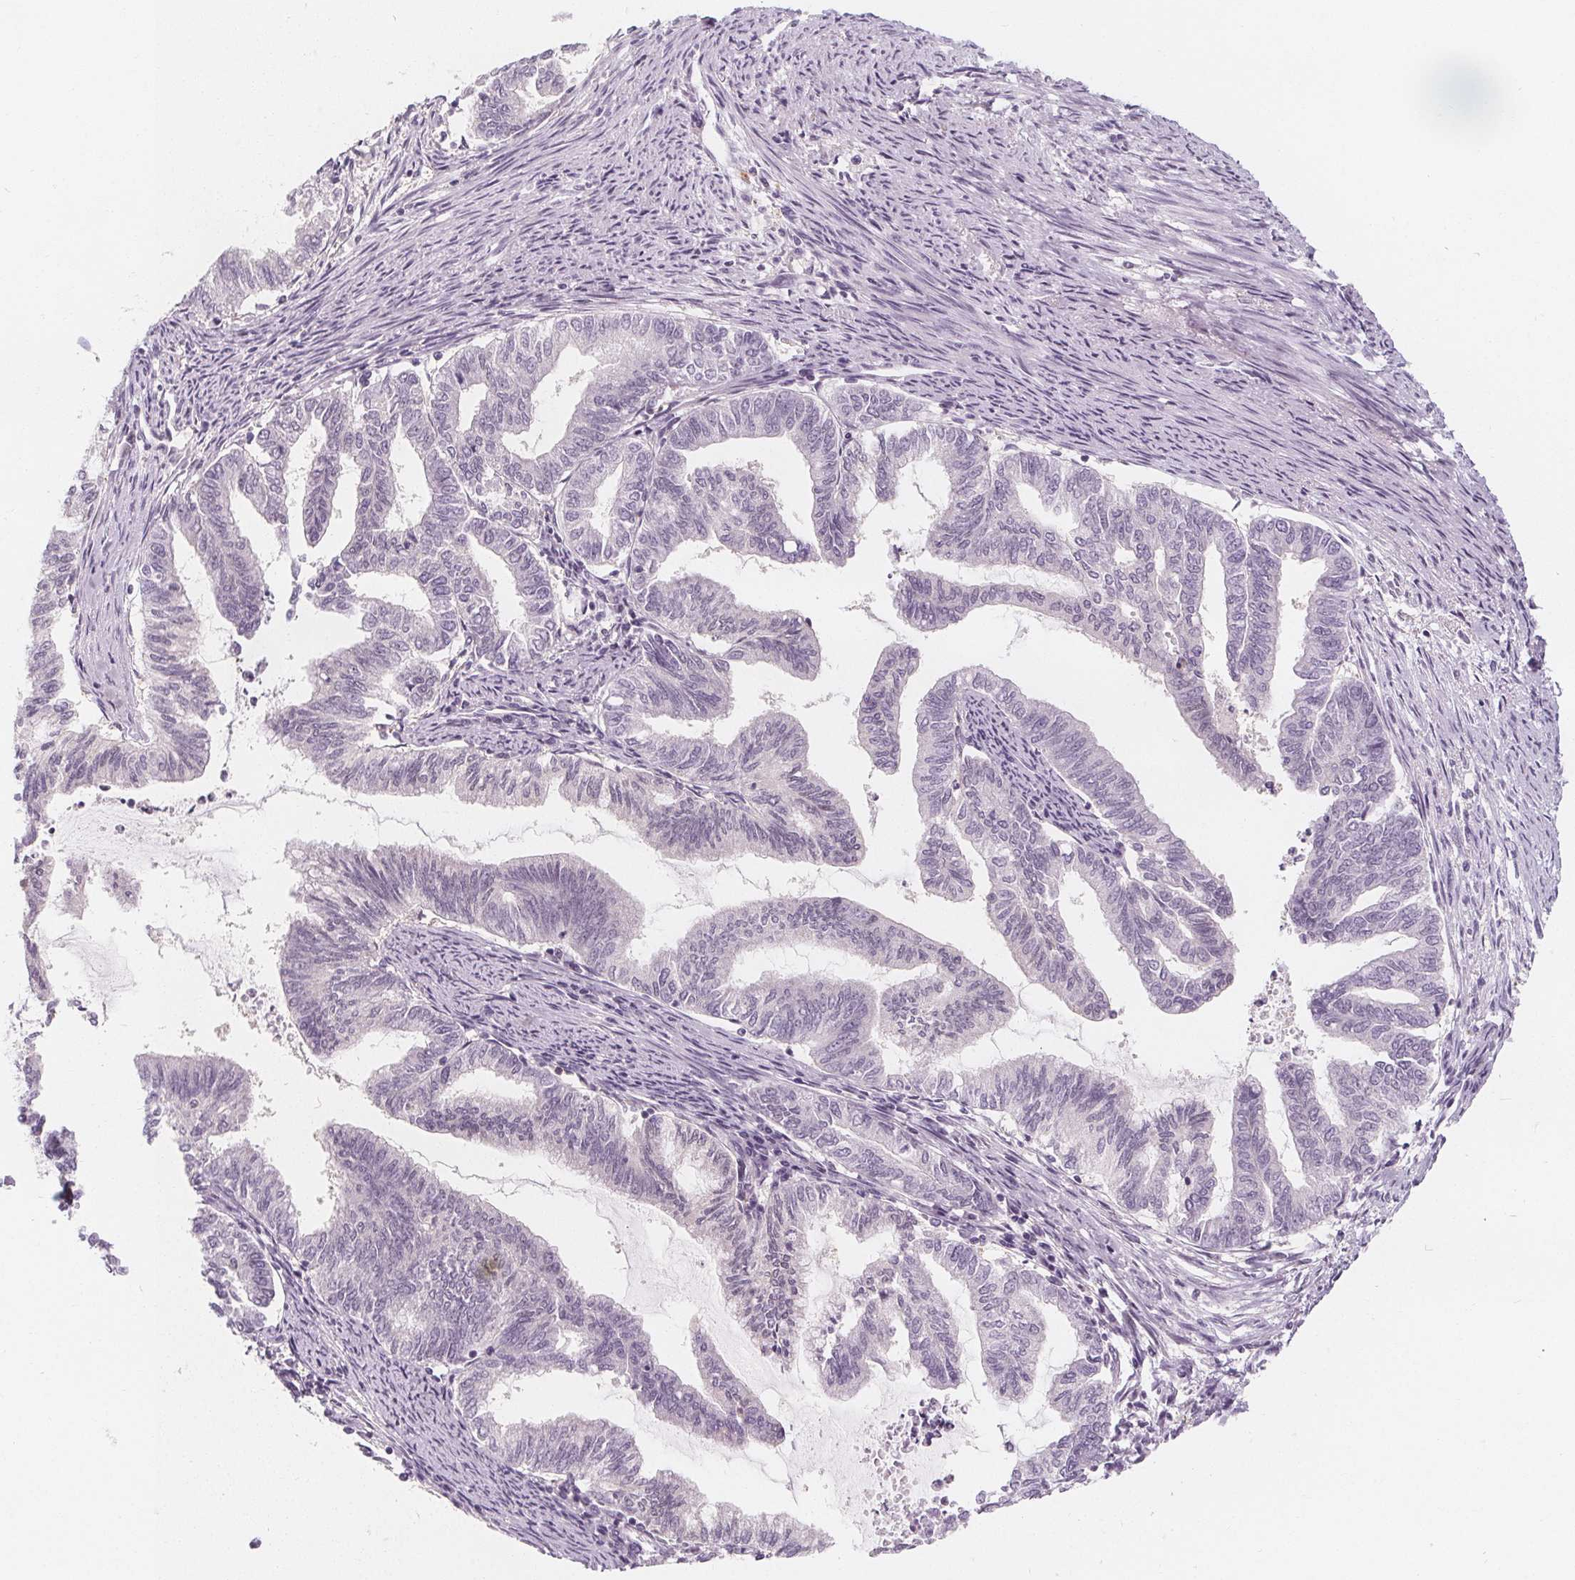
{"staining": {"intensity": "negative", "quantity": "none", "location": "none"}, "tissue": "endometrial cancer", "cell_type": "Tumor cells", "image_type": "cancer", "snomed": [{"axis": "morphology", "description": "Adenocarcinoma, NOS"}, {"axis": "topography", "description": "Endometrium"}], "caption": "Immunohistochemical staining of human adenocarcinoma (endometrial) reveals no significant expression in tumor cells.", "gene": "UGP2", "patient": {"sex": "female", "age": 79}}